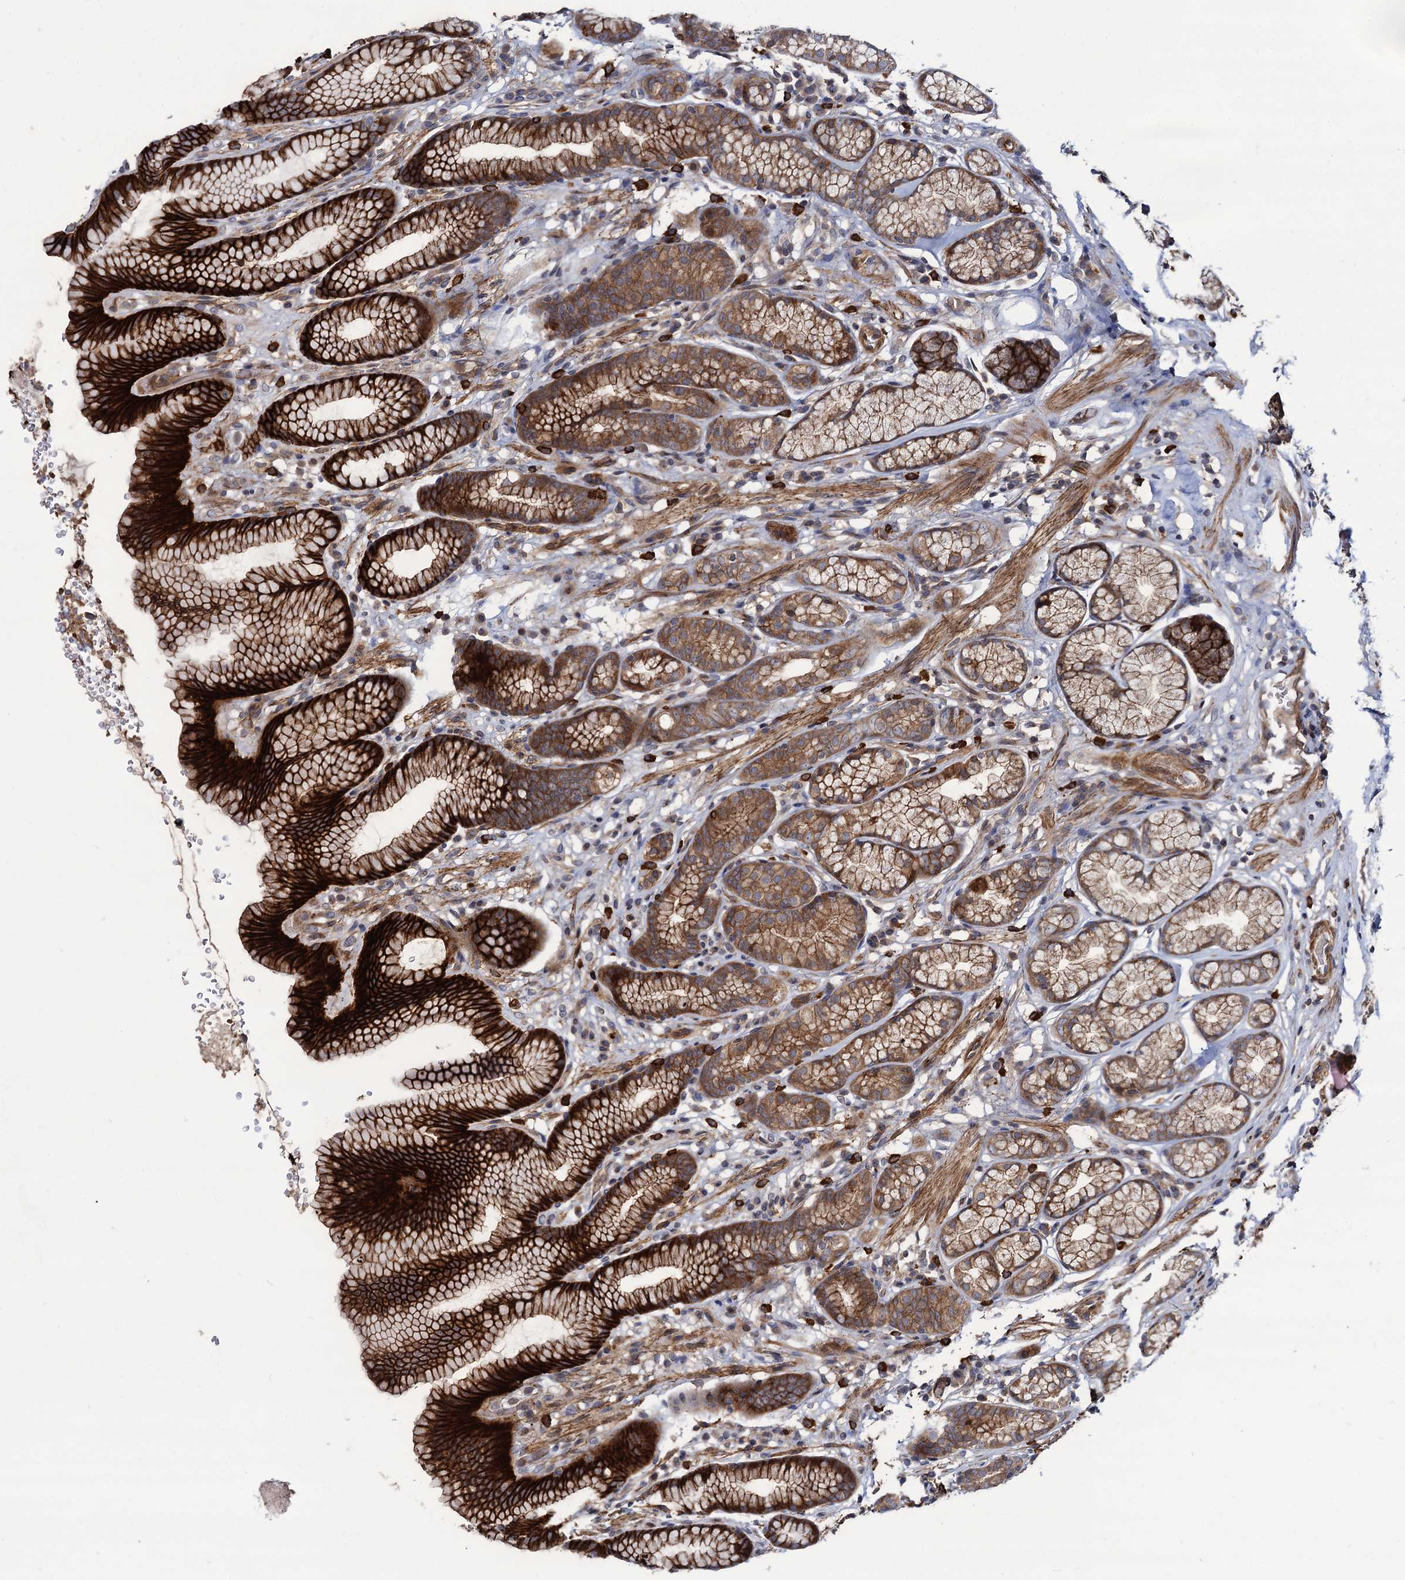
{"staining": {"intensity": "strong", "quantity": "25%-75%", "location": "cytoplasmic/membranous"}, "tissue": "stomach", "cell_type": "Glandular cells", "image_type": "normal", "snomed": [{"axis": "morphology", "description": "Normal tissue, NOS"}, {"axis": "topography", "description": "Stomach"}], "caption": "Protein analysis of benign stomach reveals strong cytoplasmic/membranous expression in approximately 25%-75% of glandular cells.", "gene": "KXD1", "patient": {"sex": "male", "age": 42}}